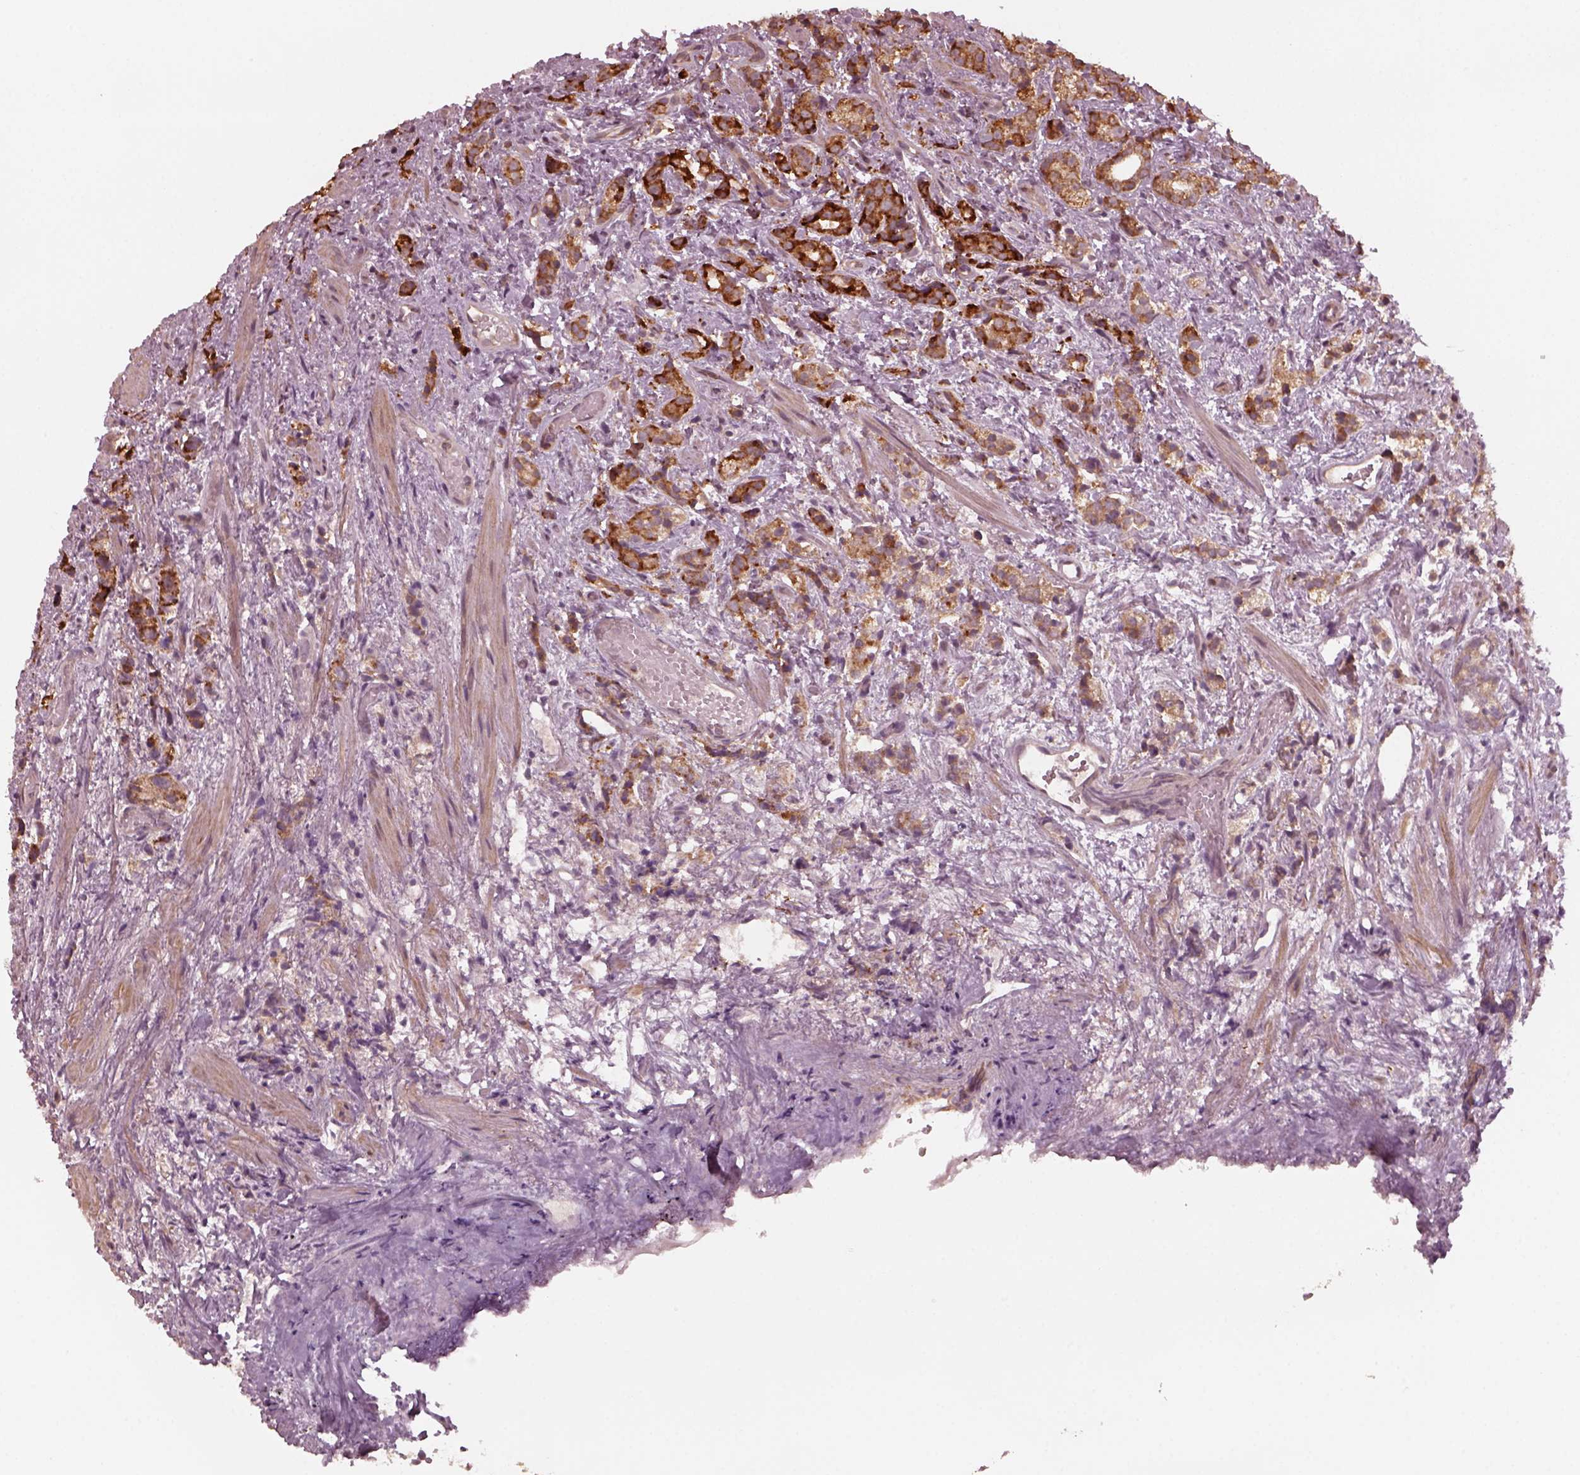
{"staining": {"intensity": "strong", "quantity": "<25%", "location": "cytoplasmic/membranous"}, "tissue": "prostate cancer", "cell_type": "Tumor cells", "image_type": "cancer", "snomed": [{"axis": "morphology", "description": "Adenocarcinoma, High grade"}, {"axis": "topography", "description": "Prostate"}], "caption": "Protein staining shows strong cytoplasmic/membranous staining in about <25% of tumor cells in prostate cancer (high-grade adenocarcinoma).", "gene": "FAF2", "patient": {"sex": "male", "age": 53}}